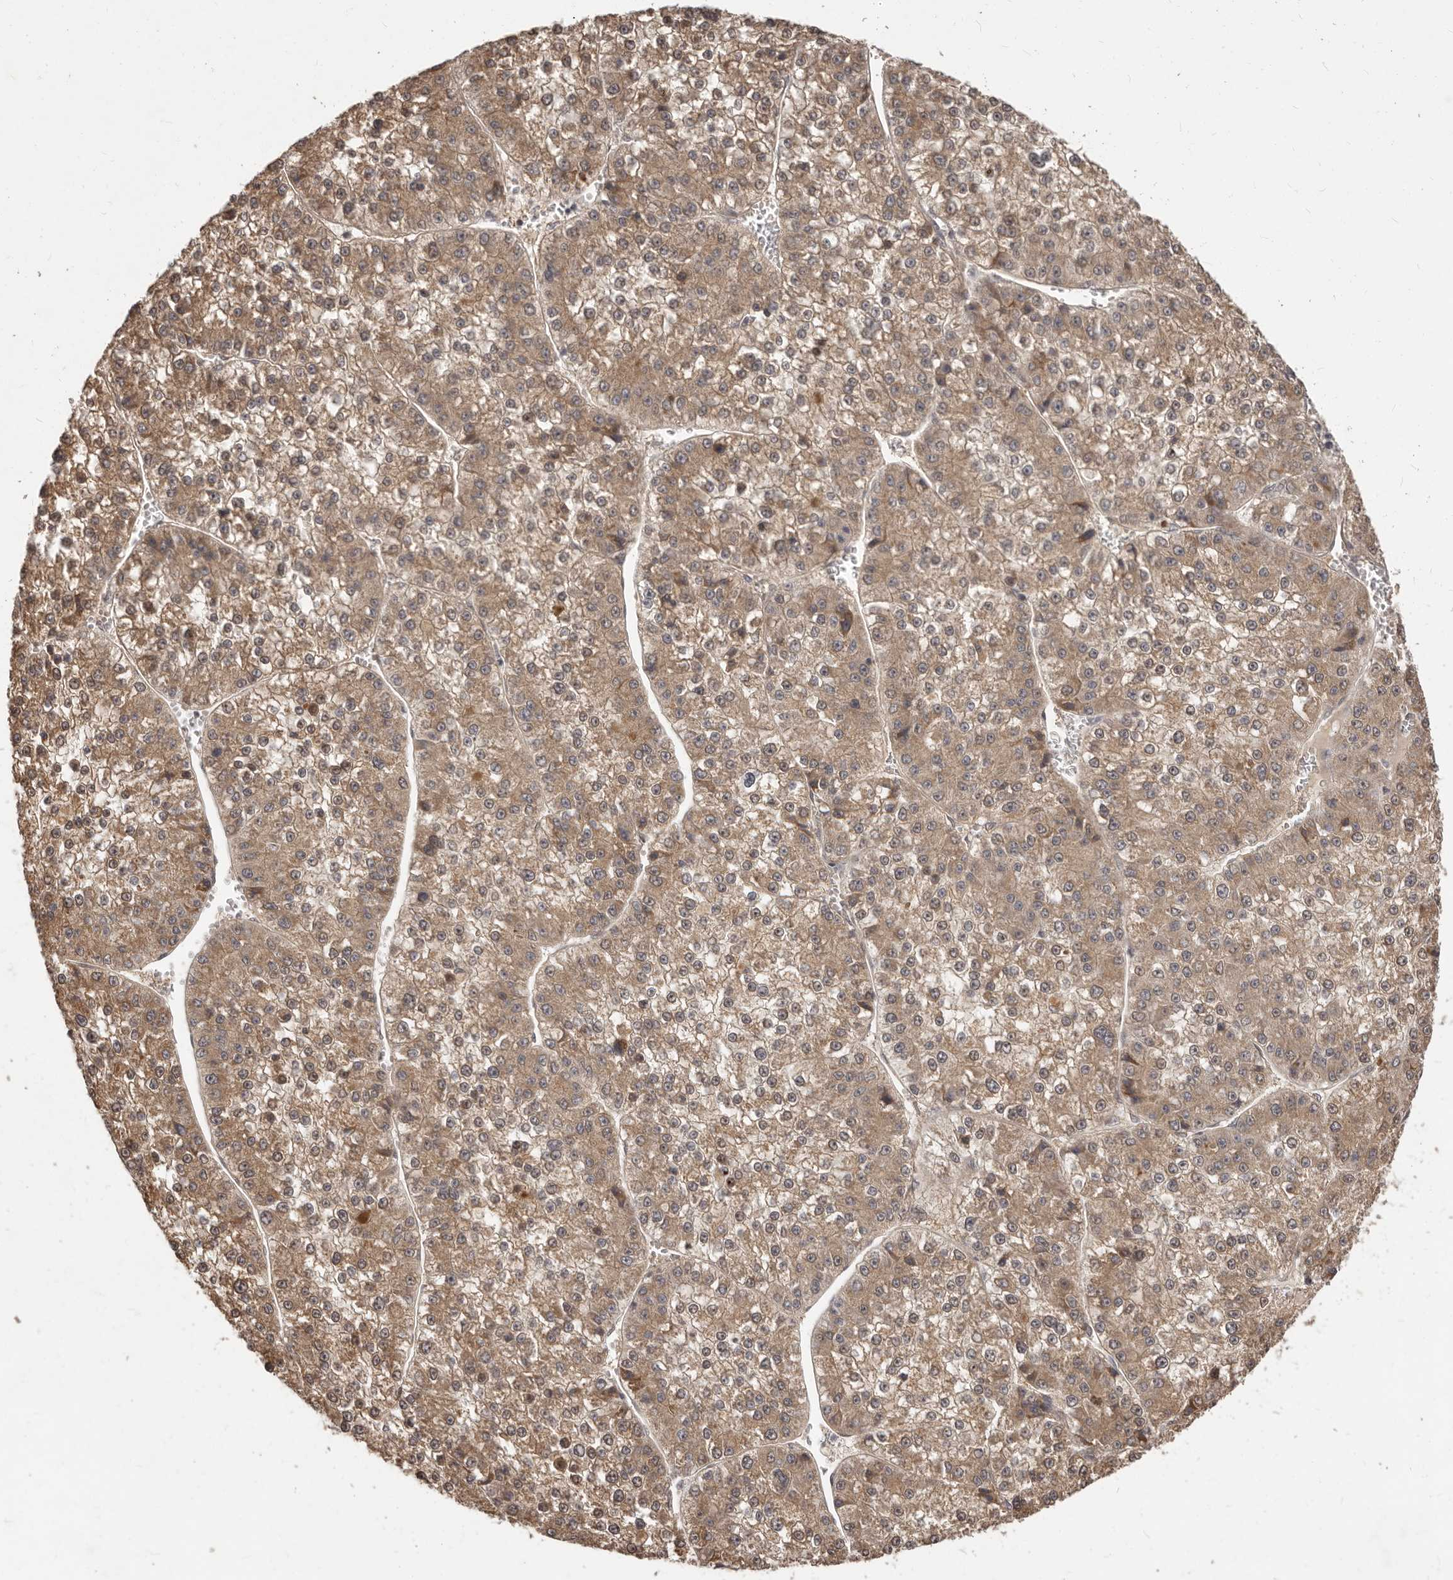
{"staining": {"intensity": "moderate", "quantity": ">75%", "location": "cytoplasmic/membranous"}, "tissue": "liver cancer", "cell_type": "Tumor cells", "image_type": "cancer", "snomed": [{"axis": "morphology", "description": "Carcinoma, Hepatocellular, NOS"}, {"axis": "topography", "description": "Liver"}], "caption": "This micrograph reveals immunohistochemistry (IHC) staining of human hepatocellular carcinoma (liver), with medium moderate cytoplasmic/membranous staining in approximately >75% of tumor cells.", "gene": "MTO1", "patient": {"sex": "female", "age": 73}}